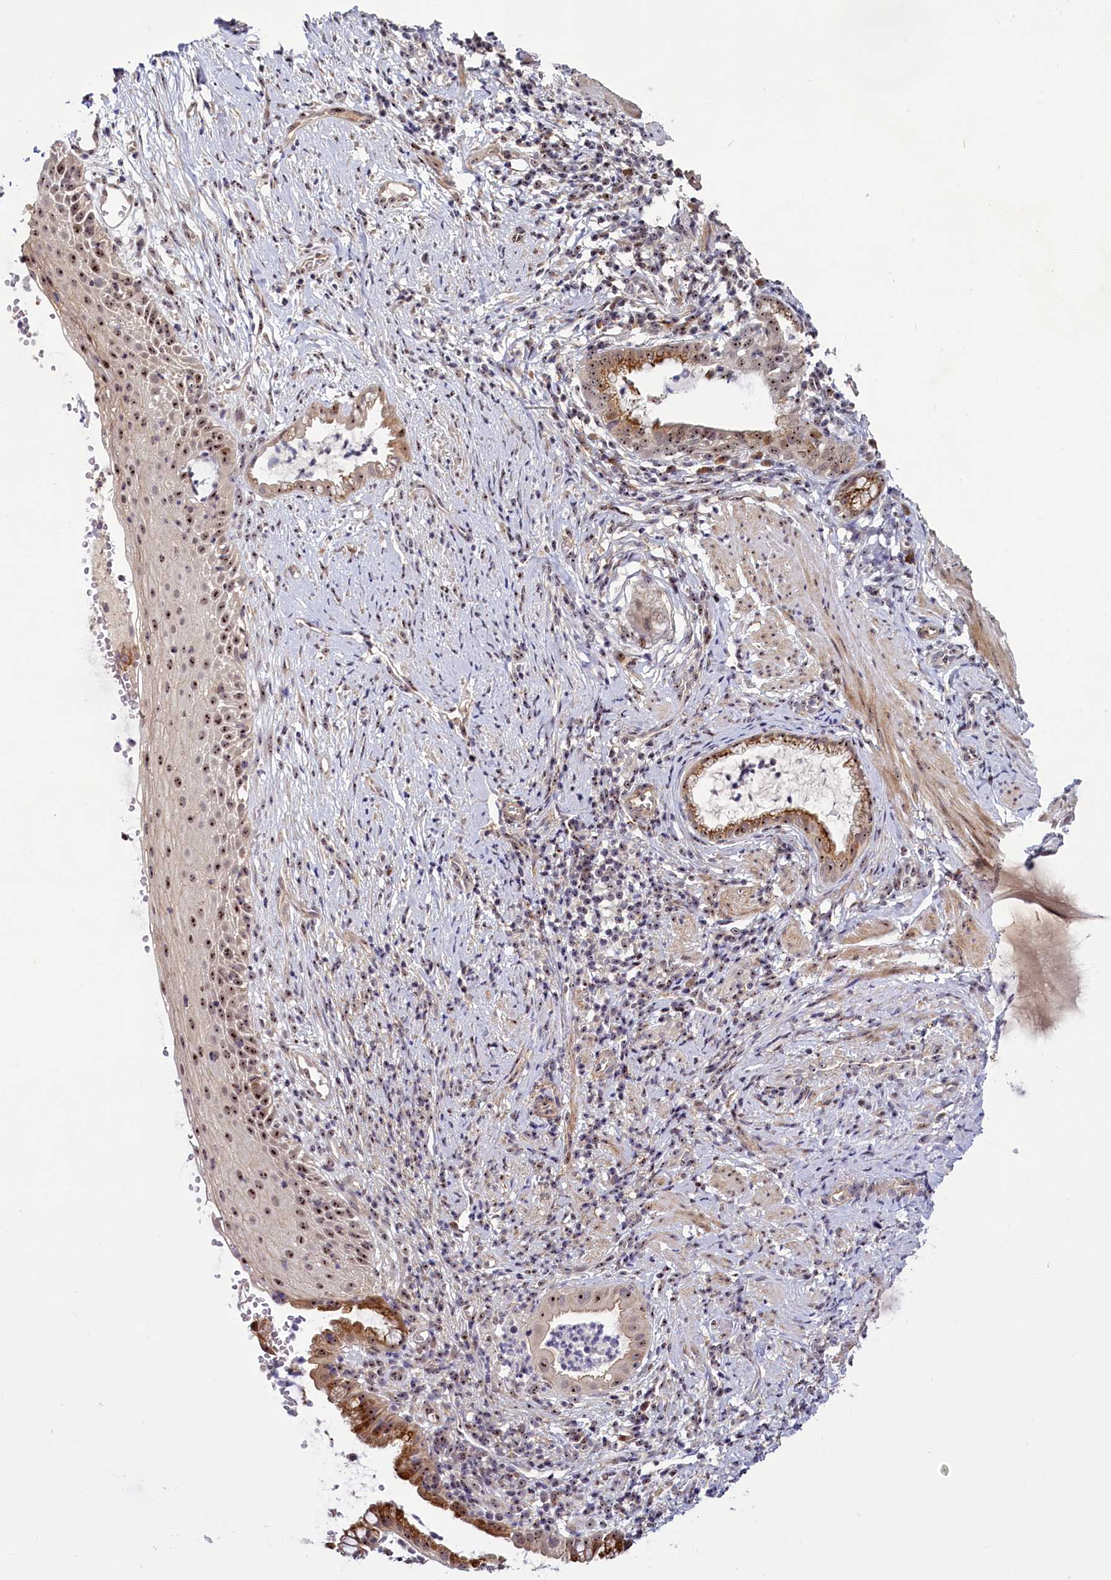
{"staining": {"intensity": "weak", "quantity": "25%-75%", "location": "cytoplasmic/membranous,nuclear"}, "tissue": "cervix", "cell_type": "Glandular cells", "image_type": "normal", "snomed": [{"axis": "morphology", "description": "Normal tissue, NOS"}, {"axis": "topography", "description": "Cervix"}], "caption": "Immunohistochemistry of unremarkable human cervix demonstrates low levels of weak cytoplasmic/membranous,nuclear positivity in approximately 25%-75% of glandular cells. Nuclei are stained in blue.", "gene": "TCOF1", "patient": {"sex": "female", "age": 36}}